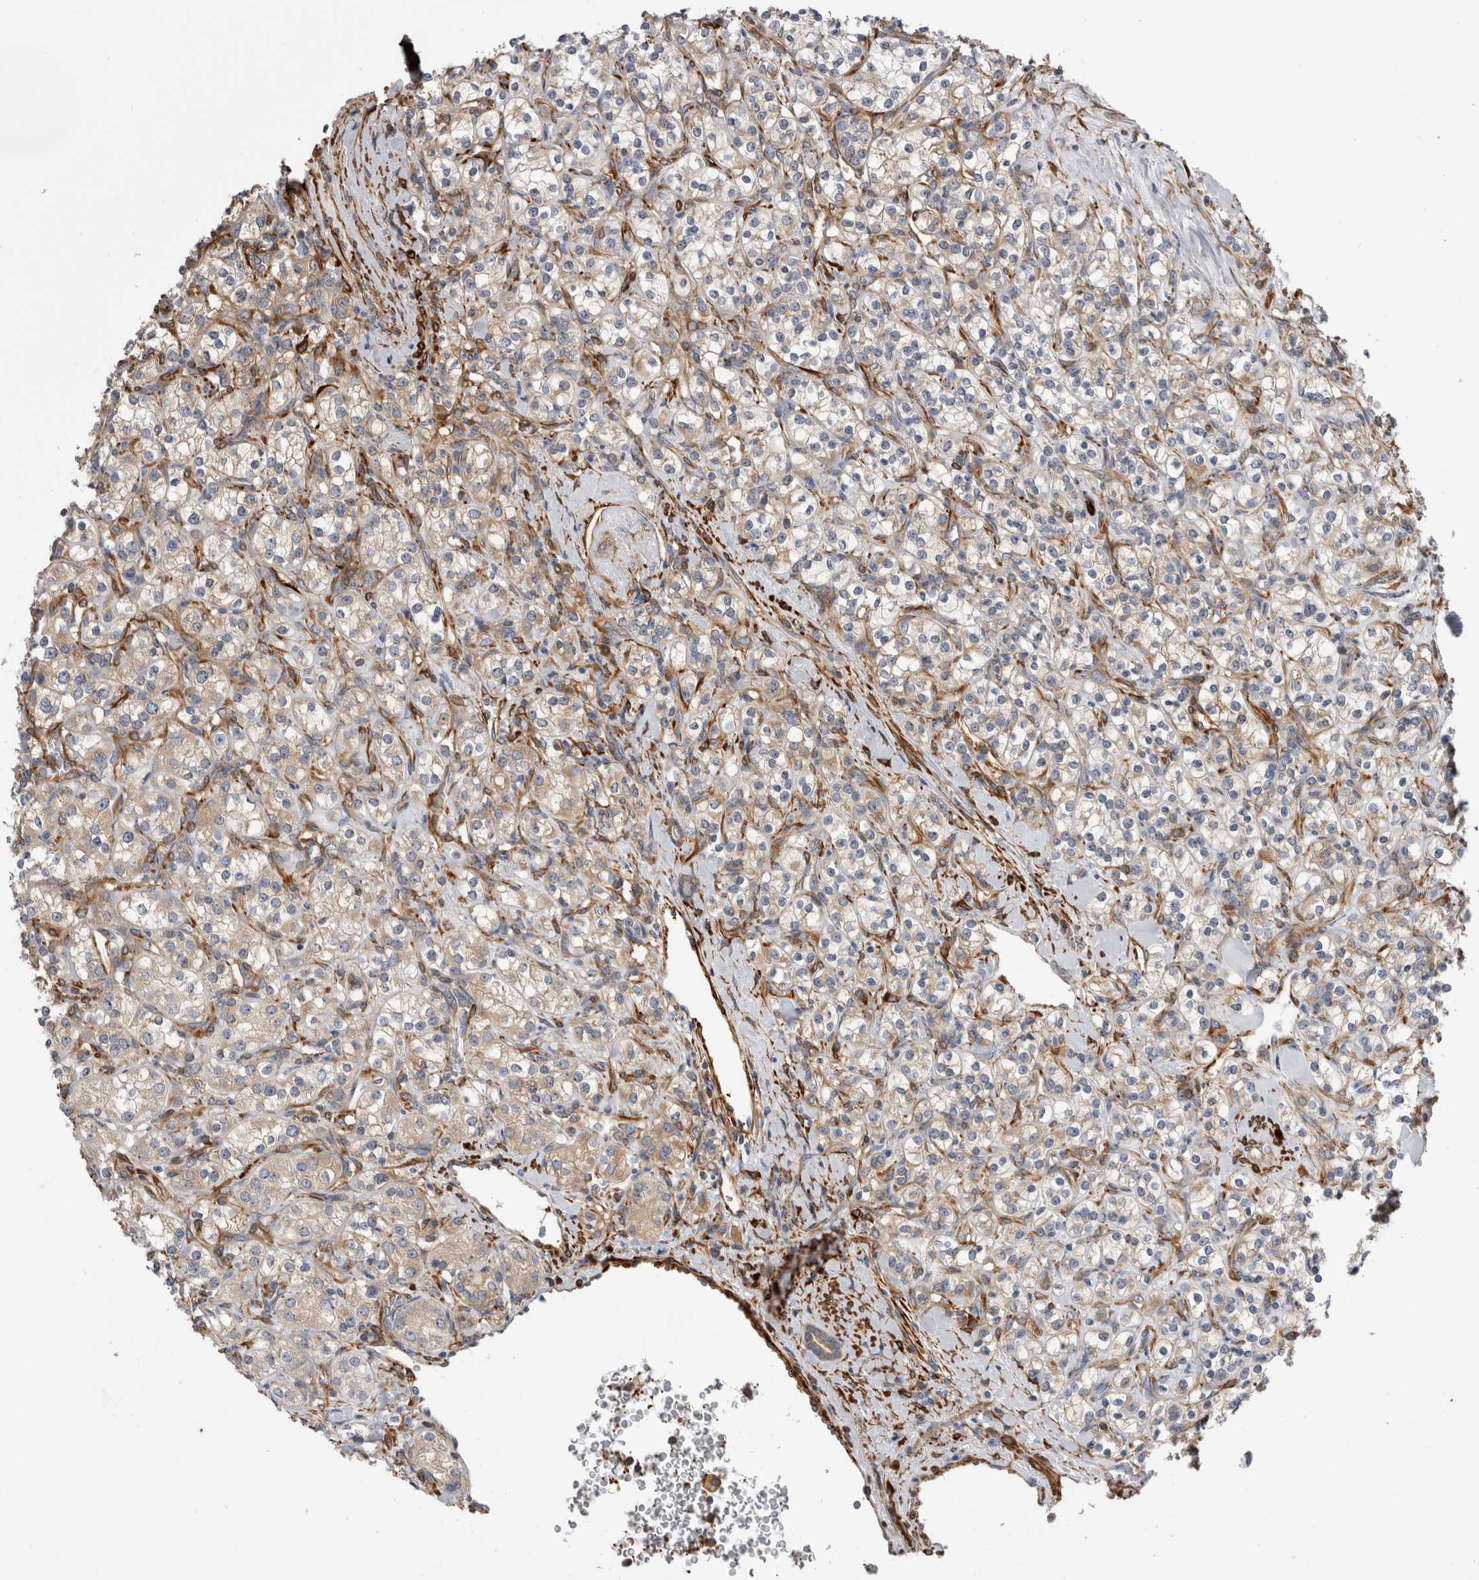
{"staining": {"intensity": "weak", "quantity": "25%-75%", "location": "cytoplasmic/membranous"}, "tissue": "renal cancer", "cell_type": "Tumor cells", "image_type": "cancer", "snomed": [{"axis": "morphology", "description": "Adenocarcinoma, NOS"}, {"axis": "topography", "description": "Kidney"}], "caption": "The image demonstrates immunohistochemical staining of renal cancer. There is weak cytoplasmic/membranous expression is present in approximately 25%-75% of tumor cells.", "gene": "EPRS1", "patient": {"sex": "male", "age": 77}}